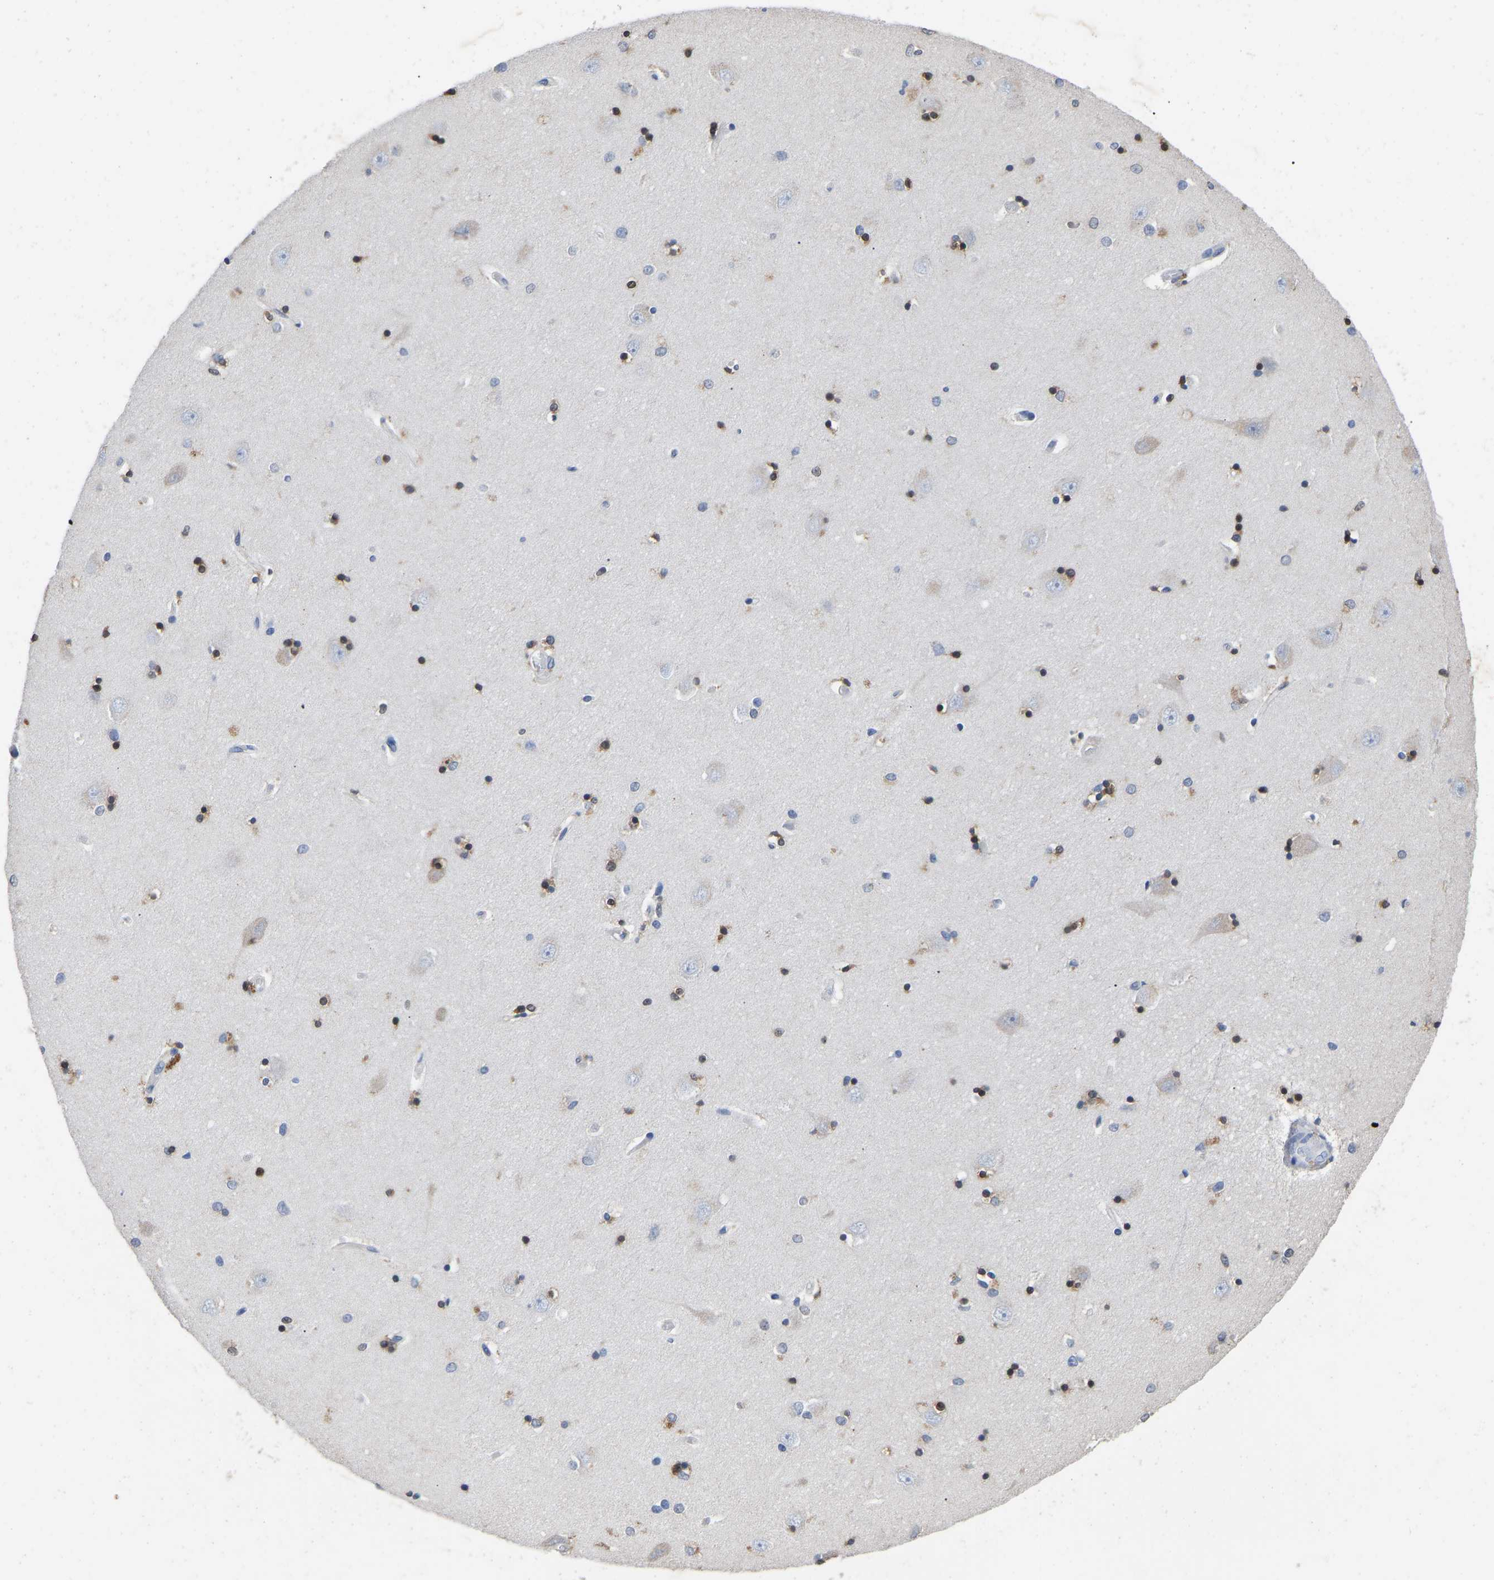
{"staining": {"intensity": "moderate", "quantity": ">75%", "location": "nuclear"}, "tissue": "hippocampus", "cell_type": "Glial cells", "image_type": "normal", "snomed": [{"axis": "morphology", "description": "Normal tissue, NOS"}, {"axis": "topography", "description": "Hippocampus"}], "caption": "Immunohistochemistry (IHC) image of unremarkable hippocampus: human hippocampus stained using immunohistochemistry reveals medium levels of moderate protein expression localized specifically in the nuclear of glial cells, appearing as a nuclear brown color.", "gene": "QKI", "patient": {"sex": "male", "age": 45}}